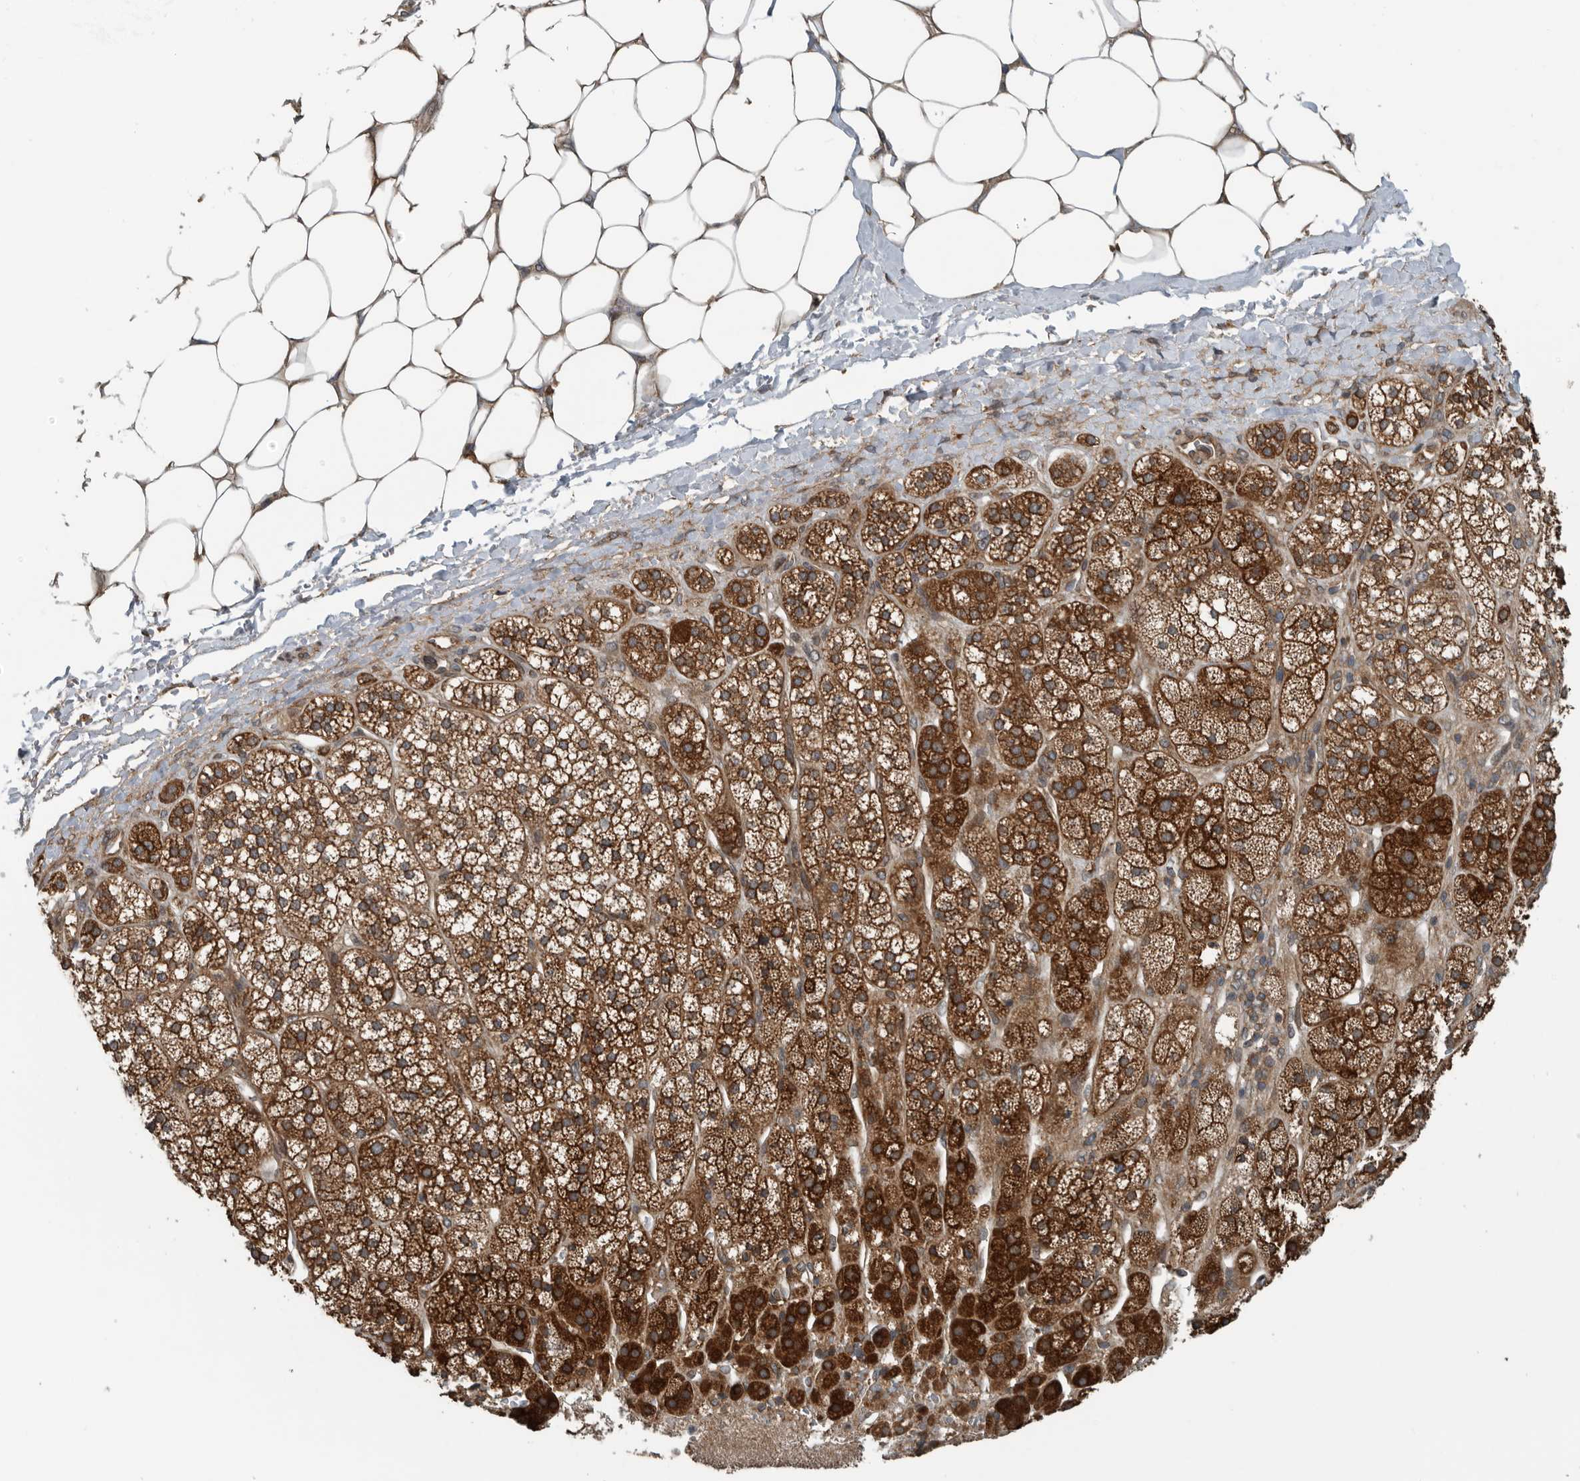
{"staining": {"intensity": "strong", "quantity": ">75%", "location": "cytoplasmic/membranous"}, "tissue": "adrenal gland", "cell_type": "Glandular cells", "image_type": "normal", "snomed": [{"axis": "morphology", "description": "Normal tissue, NOS"}, {"axis": "topography", "description": "Adrenal gland"}], "caption": "Glandular cells demonstrate strong cytoplasmic/membranous expression in approximately >75% of cells in unremarkable adrenal gland.", "gene": "AMFR", "patient": {"sex": "male", "age": 56}}